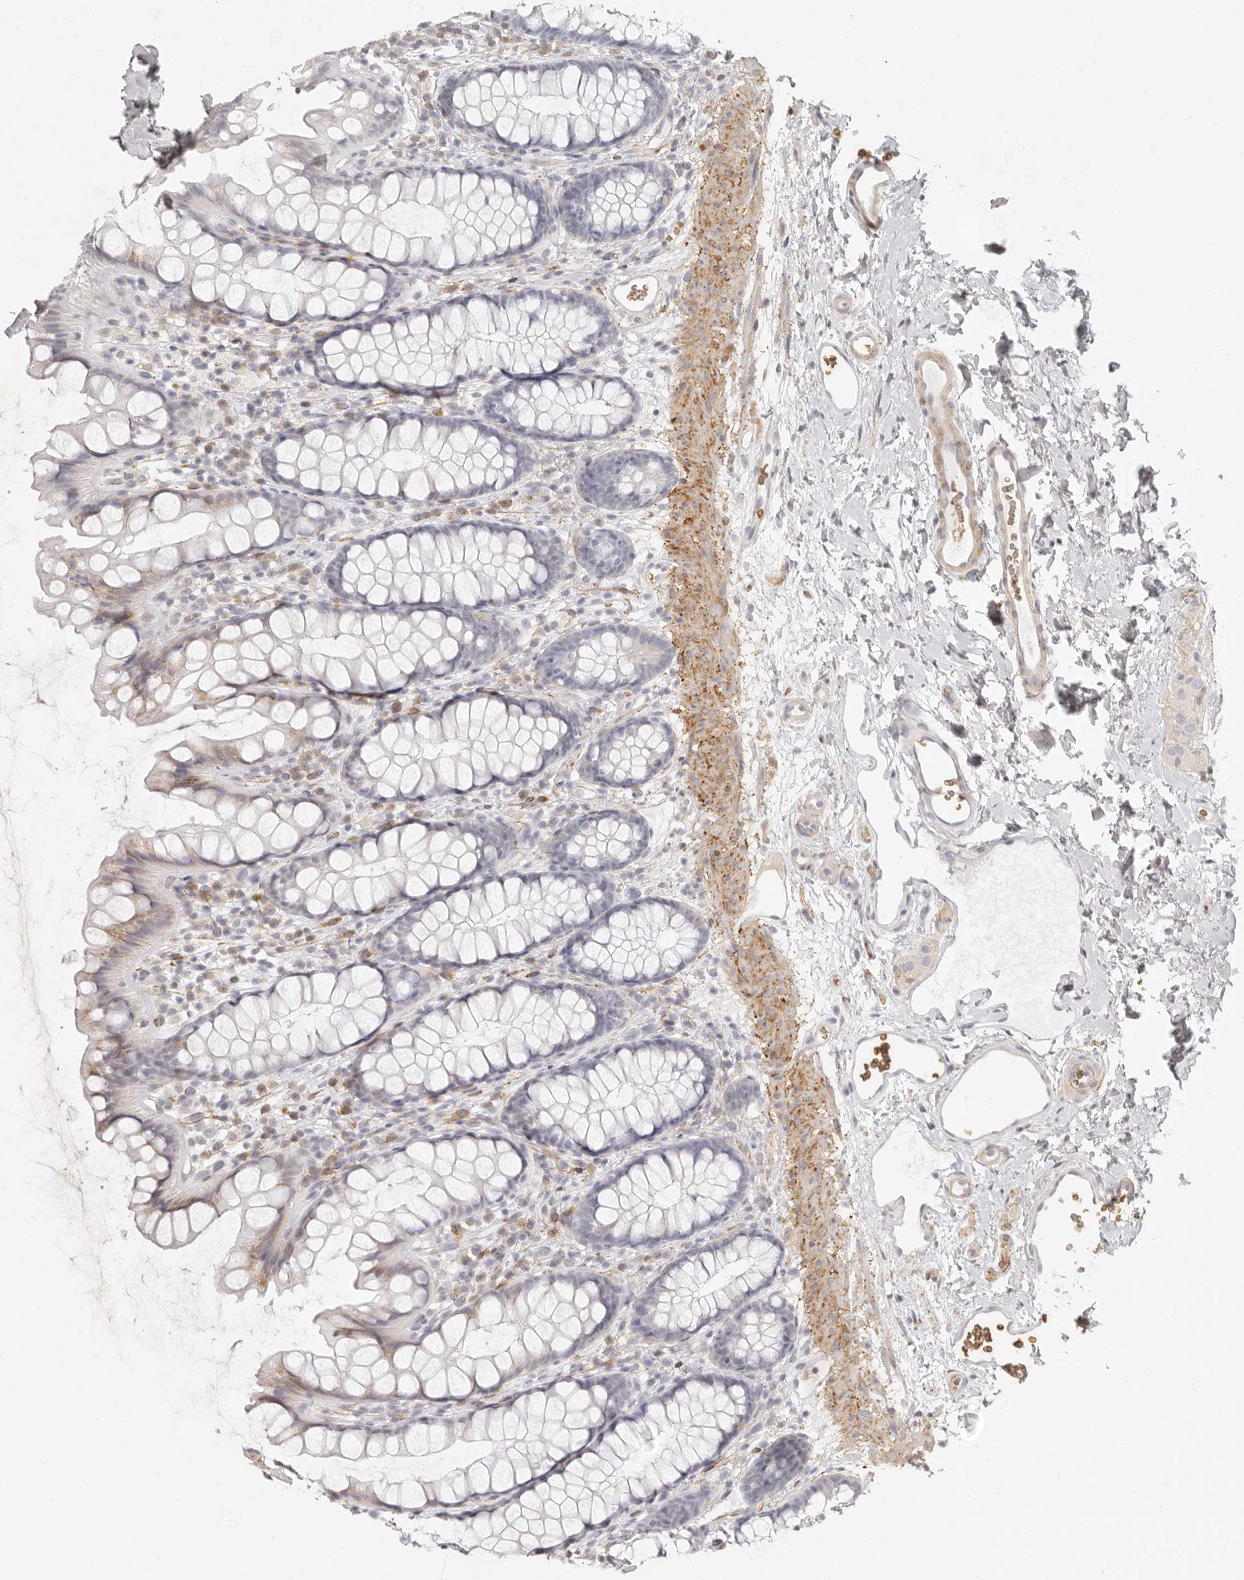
{"staining": {"intensity": "weak", "quantity": "<25%", "location": "cytoplasmic/membranous"}, "tissue": "rectum", "cell_type": "Glandular cells", "image_type": "normal", "snomed": [{"axis": "morphology", "description": "Normal tissue, NOS"}, {"axis": "topography", "description": "Rectum"}], "caption": "A high-resolution histopathology image shows immunohistochemistry (IHC) staining of normal rectum, which displays no significant positivity in glandular cells.", "gene": "NIBAN1", "patient": {"sex": "female", "age": 65}}